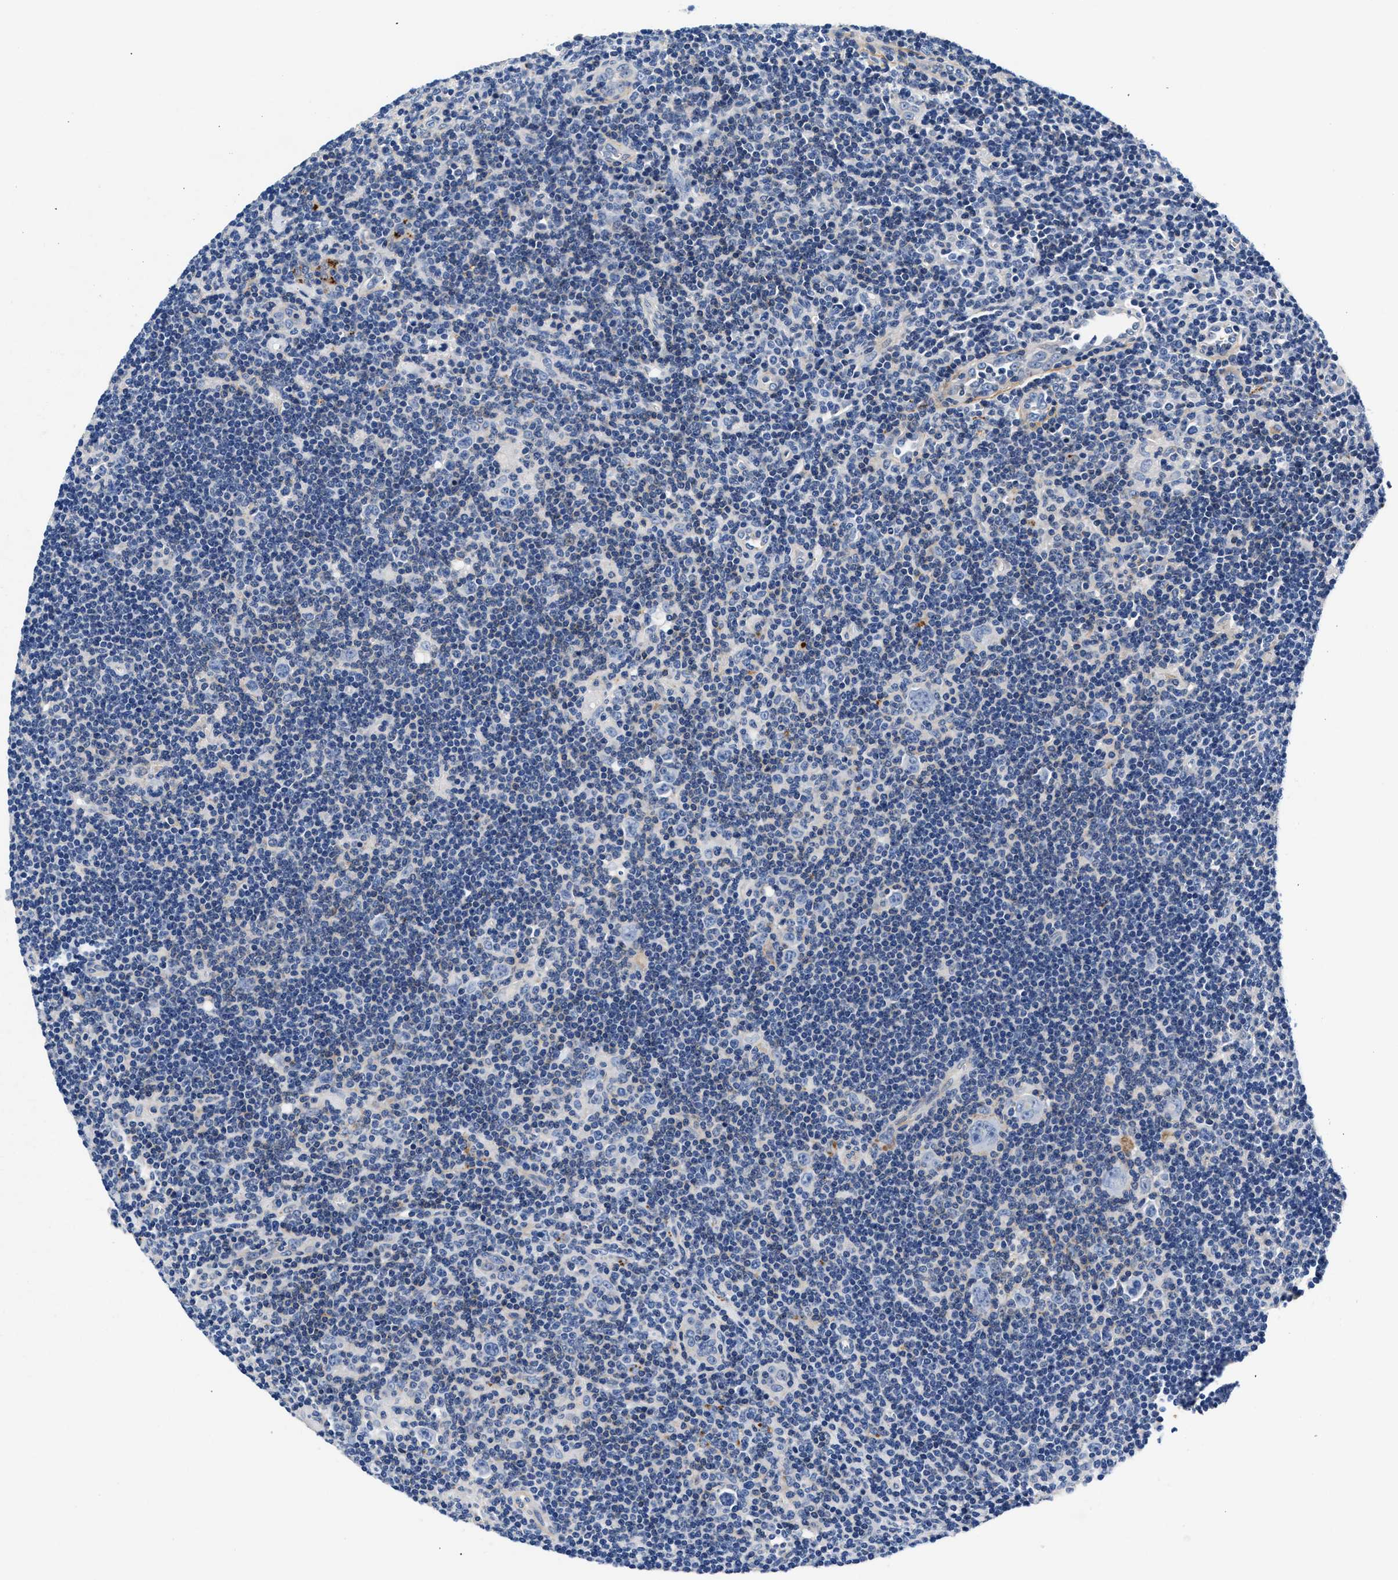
{"staining": {"intensity": "negative", "quantity": "none", "location": "none"}, "tissue": "lymphoma", "cell_type": "Tumor cells", "image_type": "cancer", "snomed": [{"axis": "morphology", "description": "Hodgkin's disease, NOS"}, {"axis": "topography", "description": "Lymph node"}], "caption": "A photomicrograph of human lymphoma is negative for staining in tumor cells.", "gene": "P2RY4", "patient": {"sex": "female", "age": 57}}